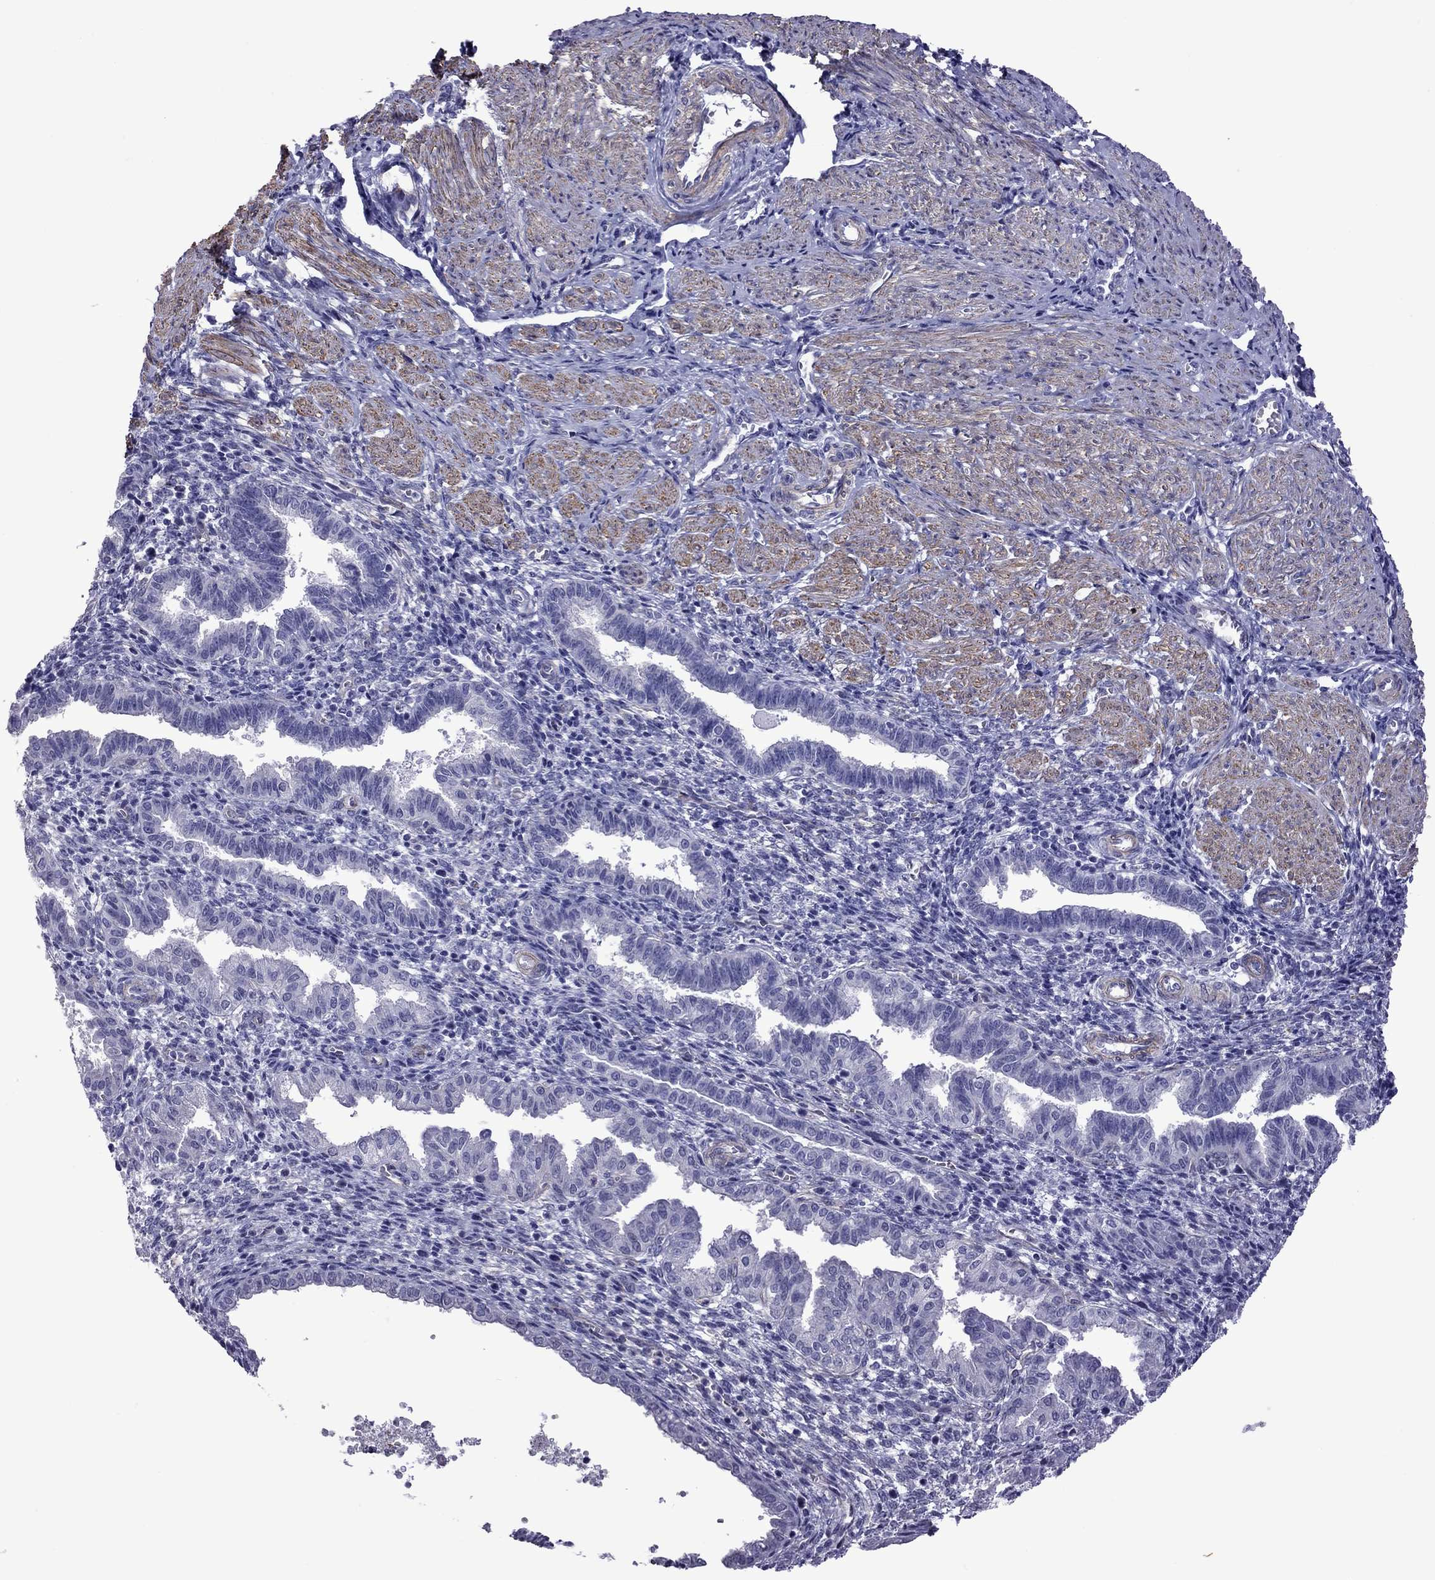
{"staining": {"intensity": "negative", "quantity": "none", "location": "none"}, "tissue": "endometrium", "cell_type": "Cells in endometrial stroma", "image_type": "normal", "snomed": [{"axis": "morphology", "description": "Normal tissue, NOS"}, {"axis": "topography", "description": "Endometrium"}], "caption": "DAB (3,3'-diaminobenzidine) immunohistochemical staining of unremarkable endometrium shows no significant positivity in cells in endometrial stroma.", "gene": "CHRNA5", "patient": {"sex": "female", "age": 37}}